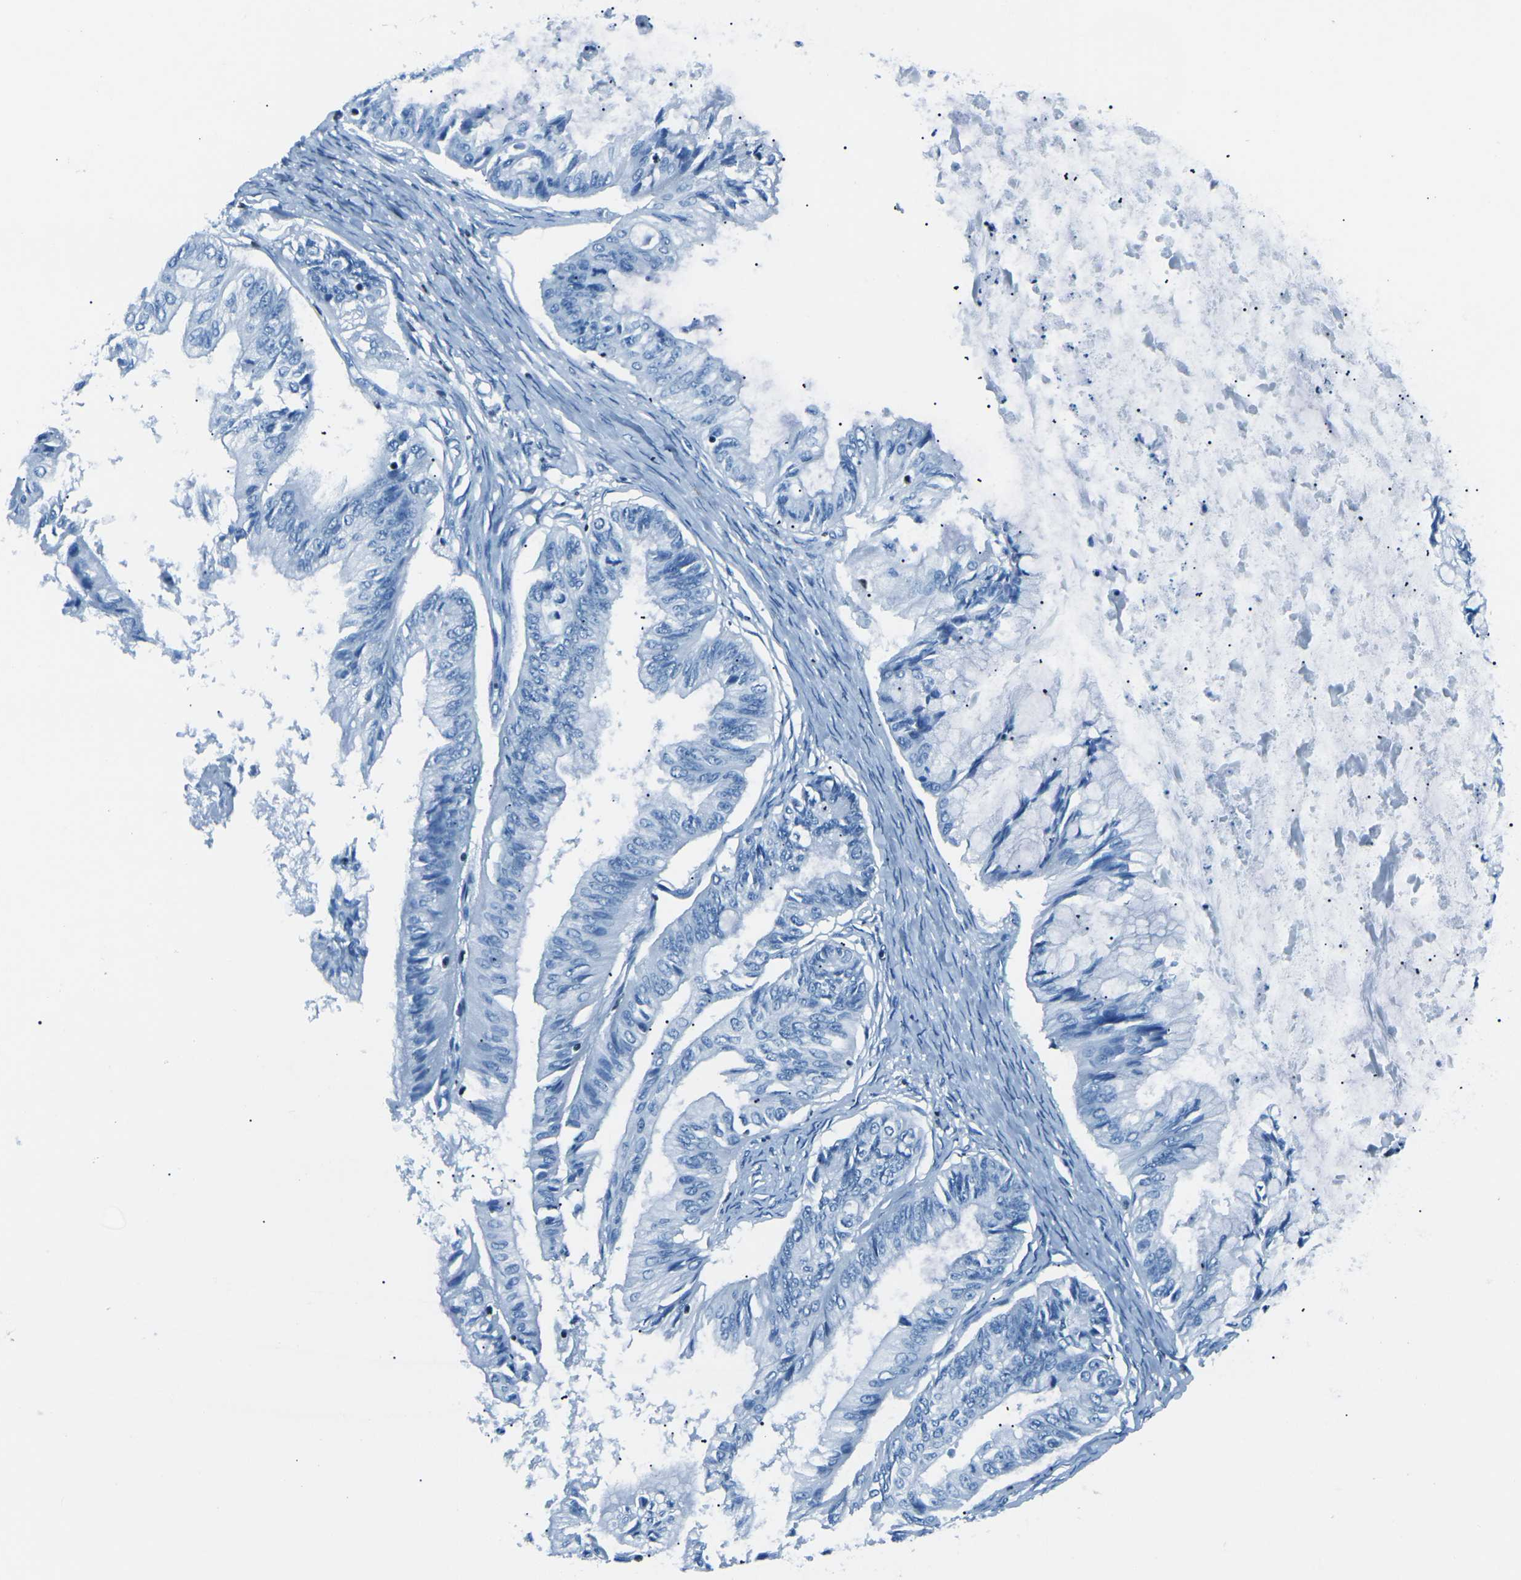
{"staining": {"intensity": "negative", "quantity": "none", "location": "none"}, "tissue": "ovarian cancer", "cell_type": "Tumor cells", "image_type": "cancer", "snomed": [{"axis": "morphology", "description": "Cystadenocarcinoma, mucinous, NOS"}, {"axis": "topography", "description": "Ovary"}], "caption": "IHC photomicrograph of neoplastic tissue: ovarian cancer stained with DAB shows no significant protein staining in tumor cells.", "gene": "CELF2", "patient": {"sex": "female", "age": 57}}